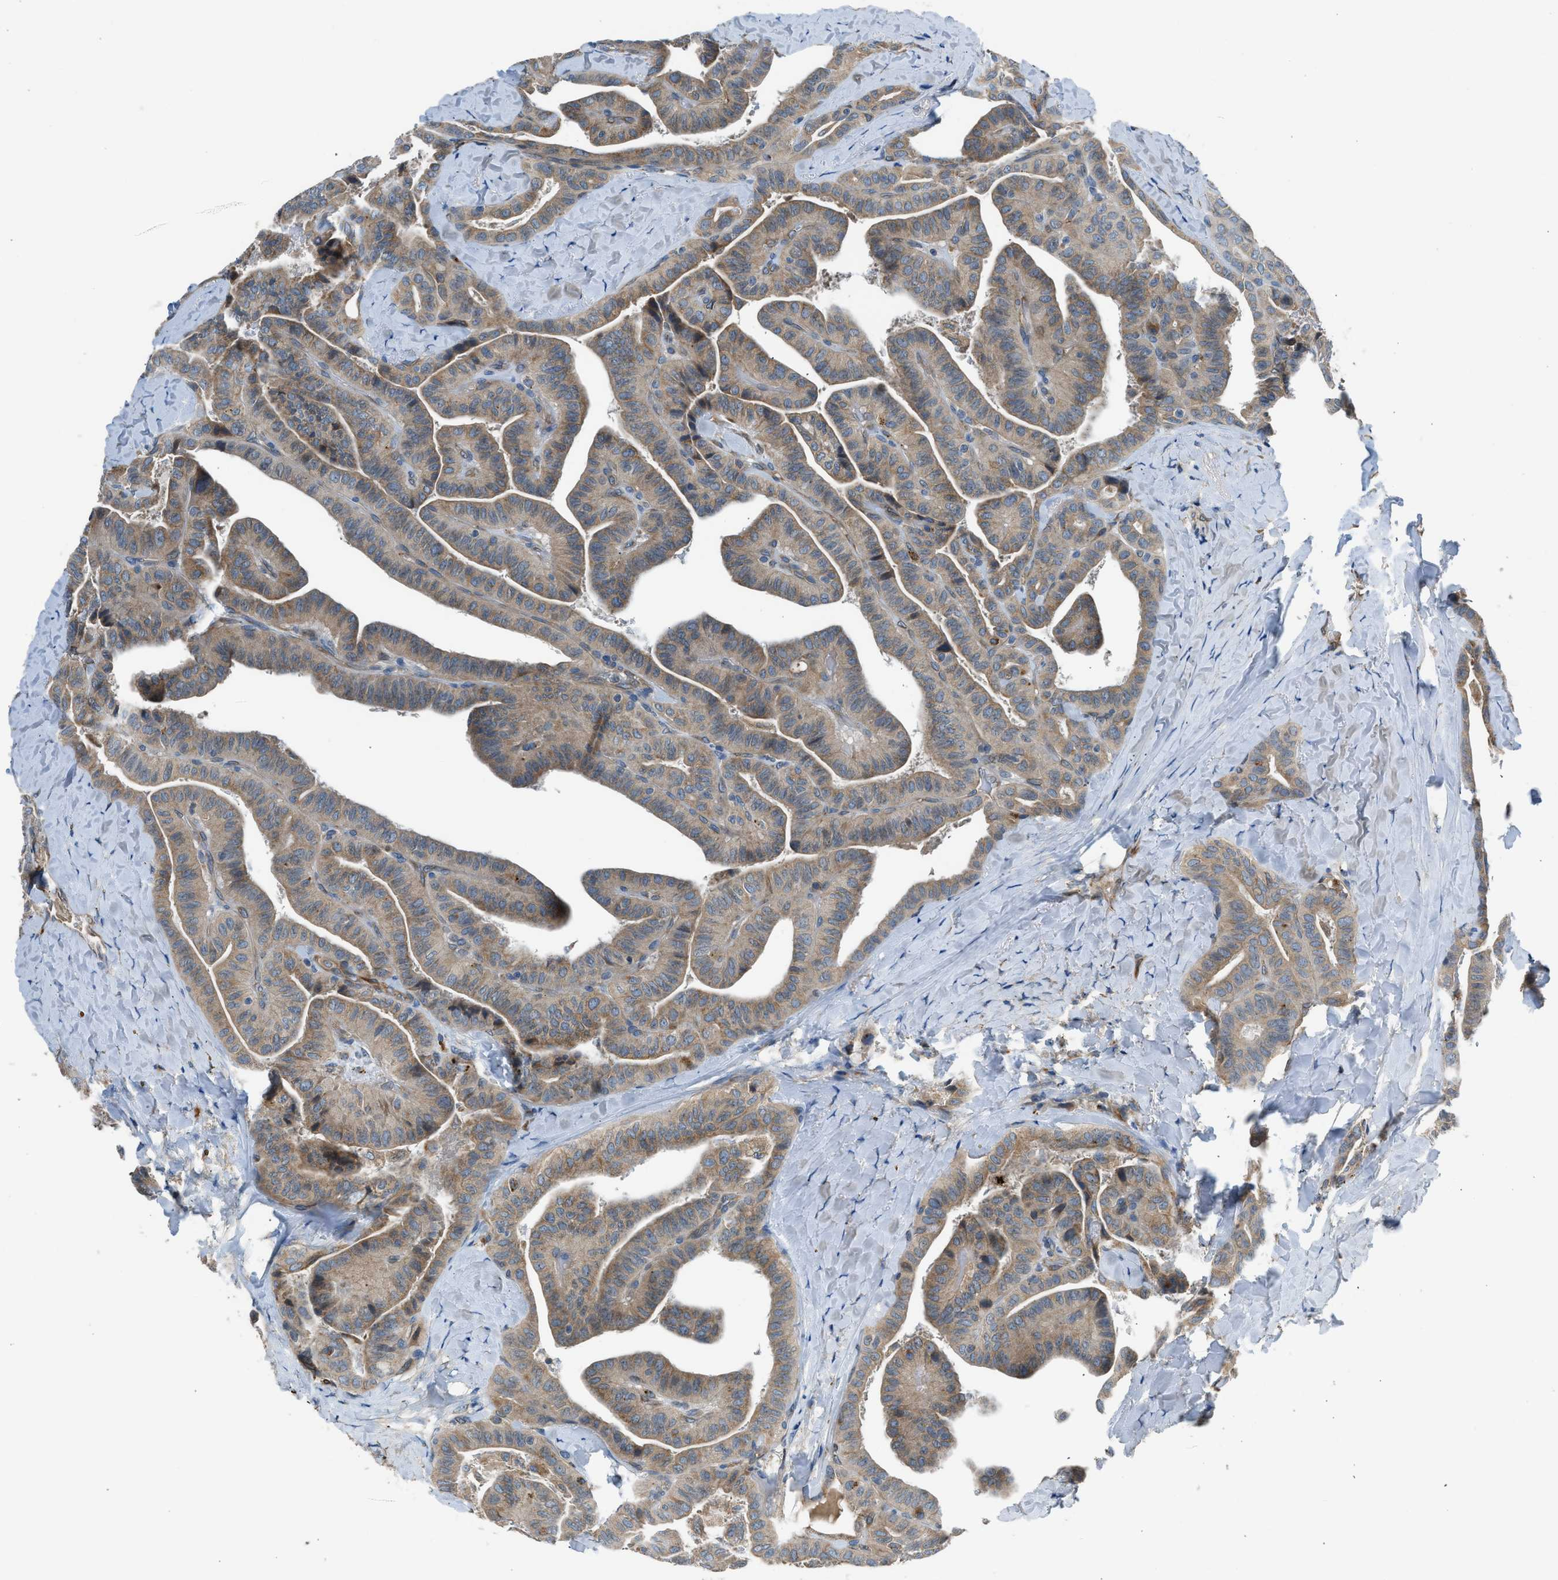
{"staining": {"intensity": "weak", "quantity": ">75%", "location": "cytoplasmic/membranous"}, "tissue": "thyroid cancer", "cell_type": "Tumor cells", "image_type": "cancer", "snomed": [{"axis": "morphology", "description": "Papillary adenocarcinoma, NOS"}, {"axis": "topography", "description": "Thyroid gland"}], "caption": "Immunohistochemical staining of human thyroid cancer (papillary adenocarcinoma) reveals low levels of weak cytoplasmic/membranous protein staining in about >75% of tumor cells. The staining was performed using DAB (3,3'-diaminobenzidine), with brown indicating positive protein expression. Nuclei are stained blue with hematoxylin.", "gene": "LMBR1", "patient": {"sex": "male", "age": 77}}